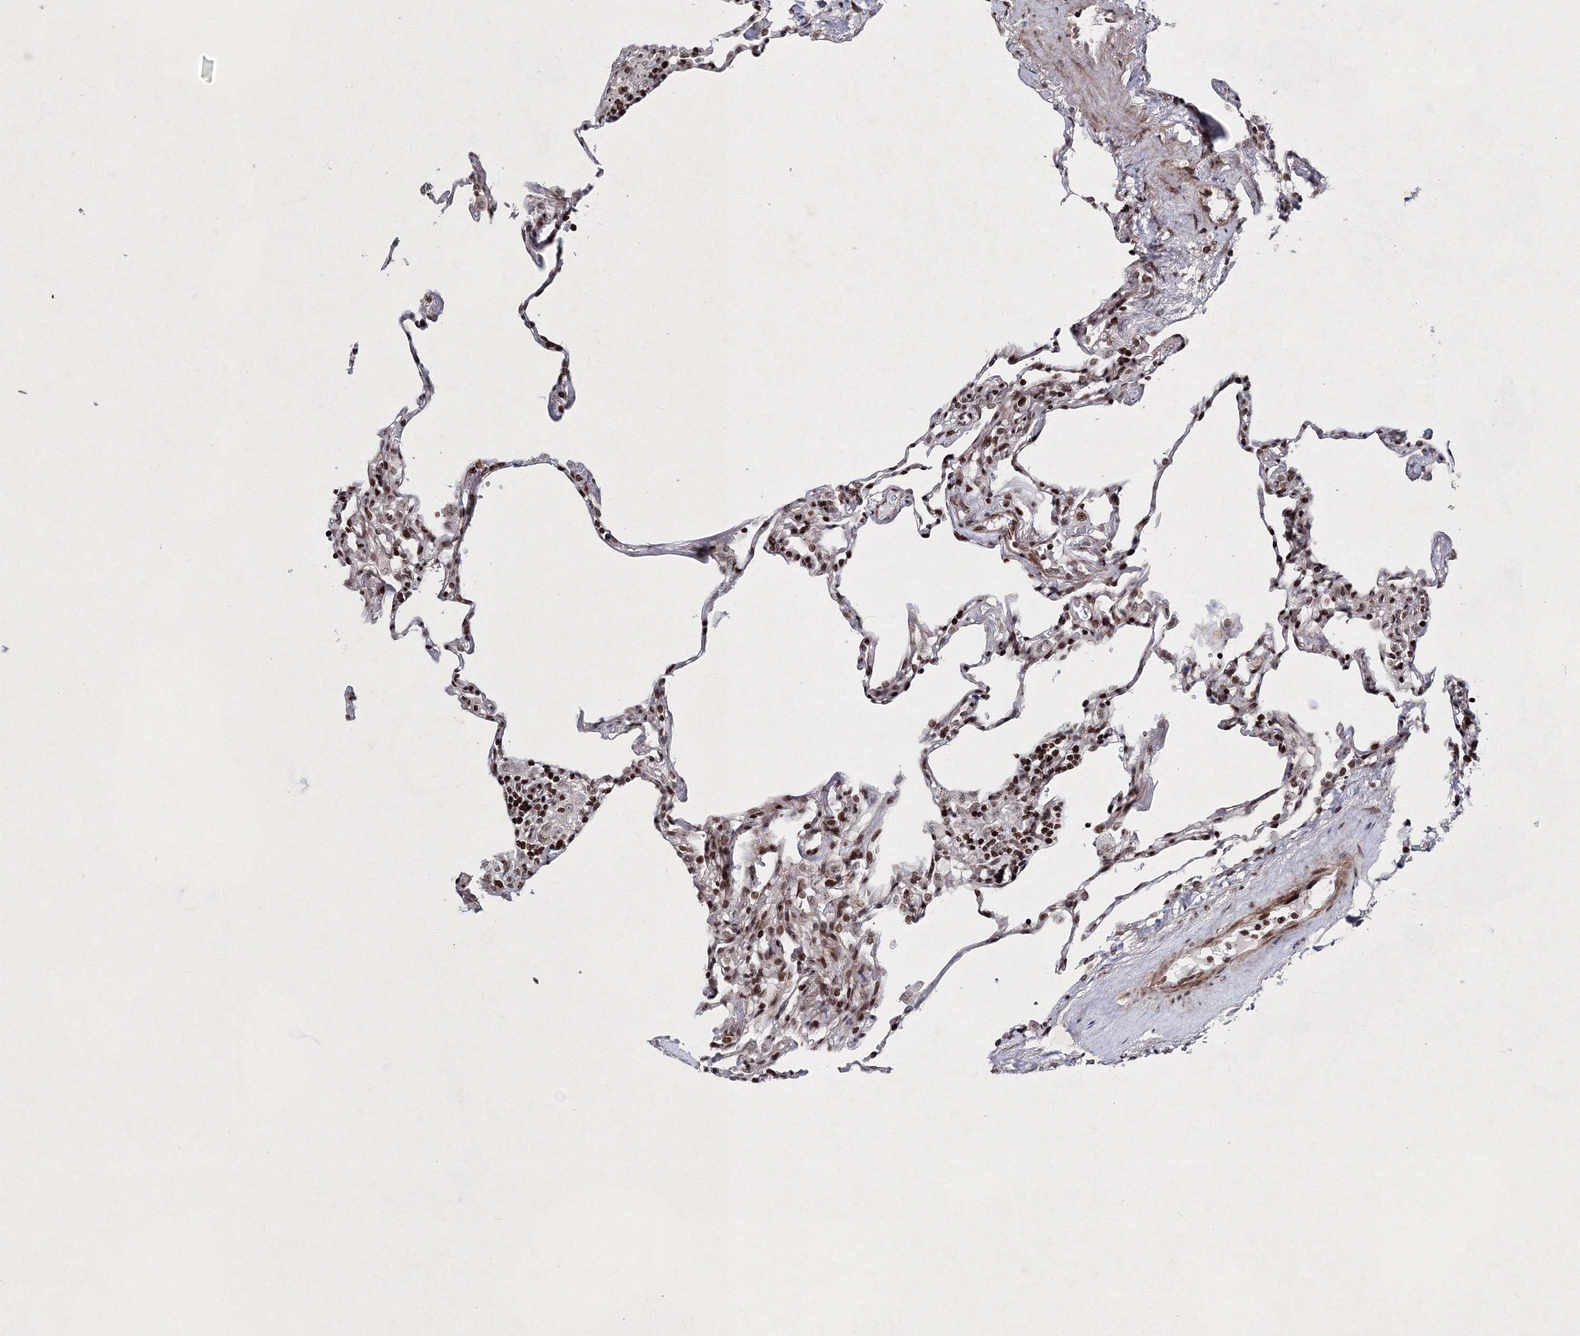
{"staining": {"intensity": "moderate", "quantity": ">75%", "location": "nuclear"}, "tissue": "lung", "cell_type": "Alveolar cells", "image_type": "normal", "snomed": [{"axis": "morphology", "description": "Normal tissue, NOS"}, {"axis": "topography", "description": "Lung"}], "caption": "This is a micrograph of IHC staining of normal lung, which shows moderate positivity in the nuclear of alveolar cells.", "gene": "SMIM29", "patient": {"sex": "male", "age": 59}}